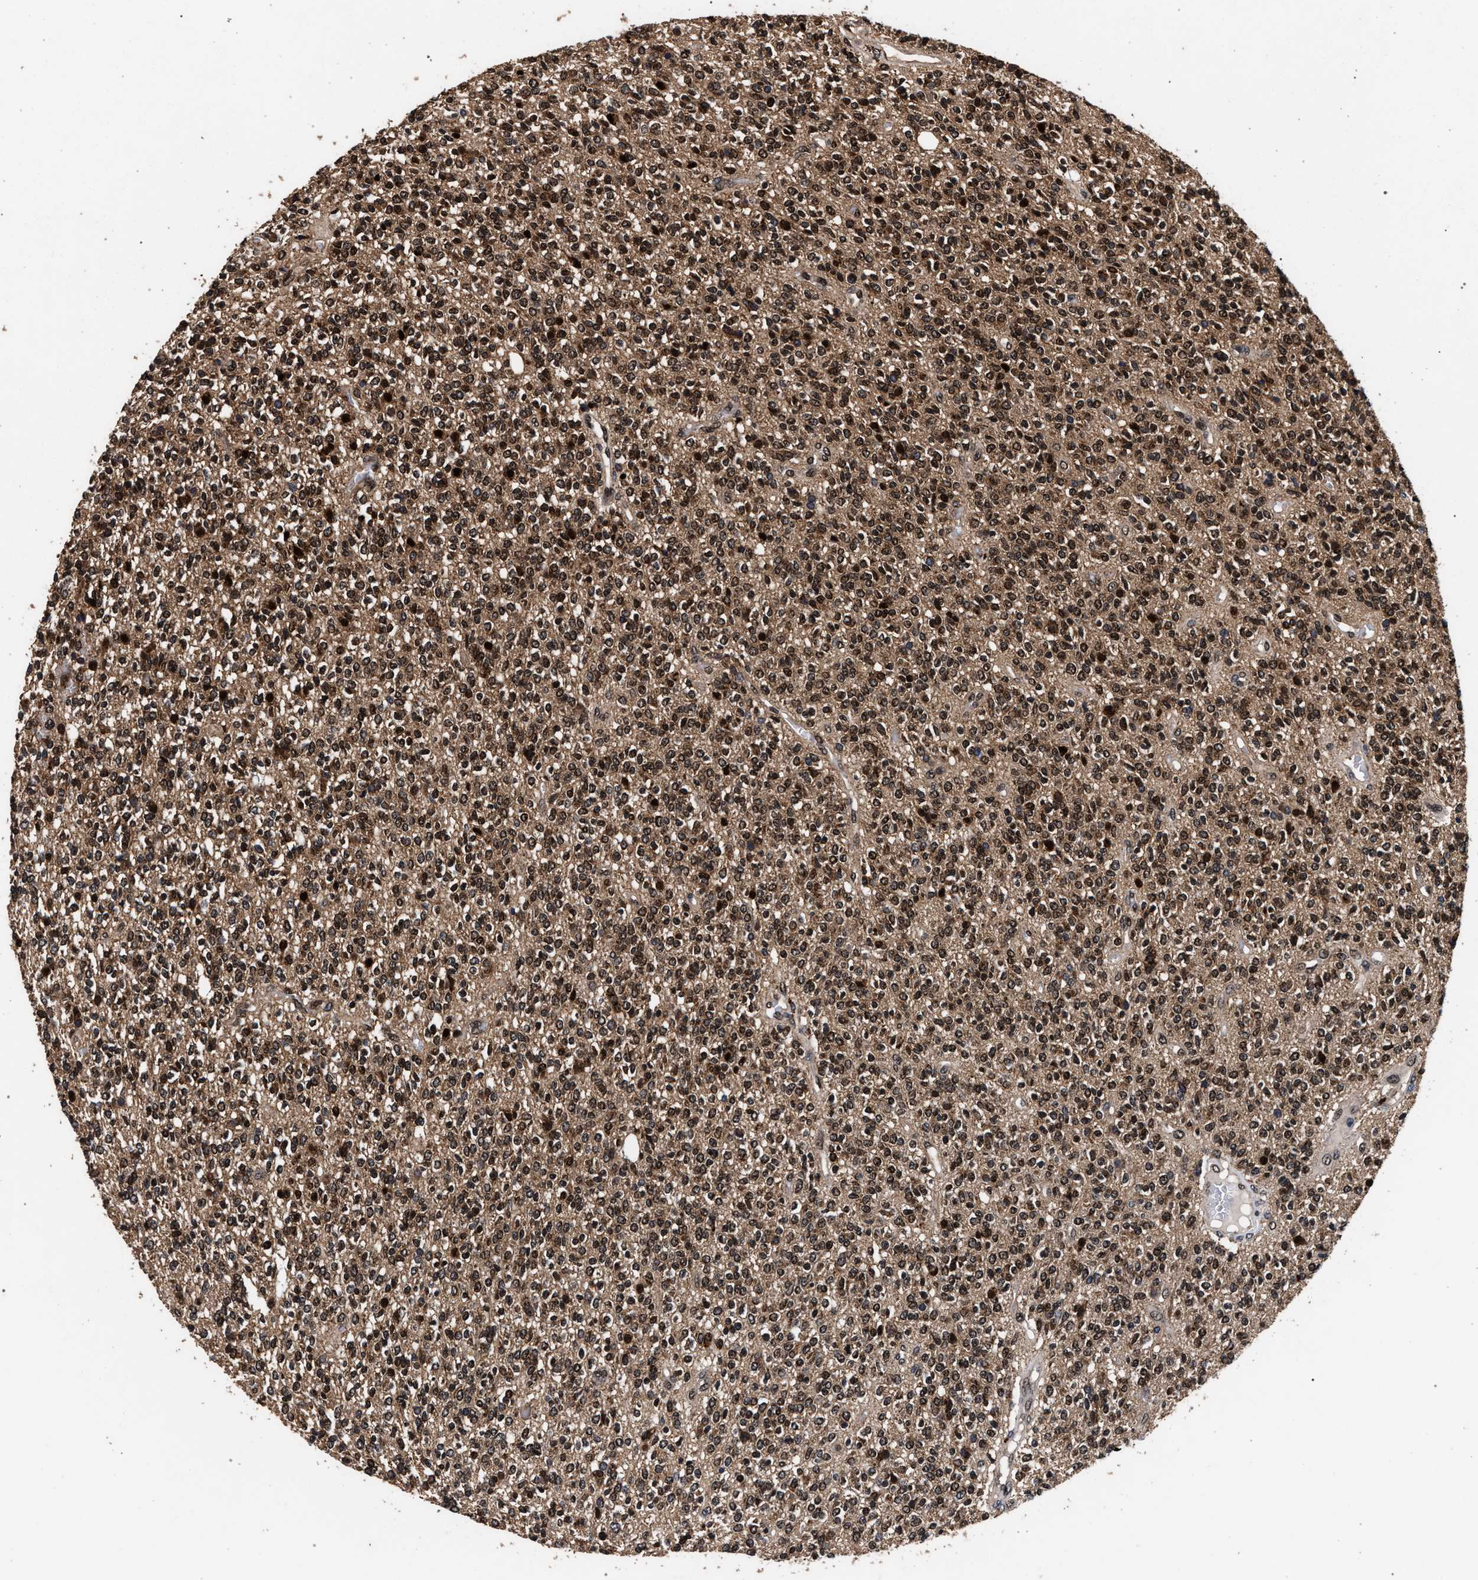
{"staining": {"intensity": "moderate", "quantity": ">75%", "location": "cytoplasmic/membranous,nuclear"}, "tissue": "glioma", "cell_type": "Tumor cells", "image_type": "cancer", "snomed": [{"axis": "morphology", "description": "Glioma, malignant, High grade"}, {"axis": "topography", "description": "Brain"}], "caption": "High-magnification brightfield microscopy of glioma stained with DAB (brown) and counterstained with hematoxylin (blue). tumor cells exhibit moderate cytoplasmic/membranous and nuclear staining is appreciated in about>75% of cells.", "gene": "ACOX1", "patient": {"sex": "male", "age": 34}}